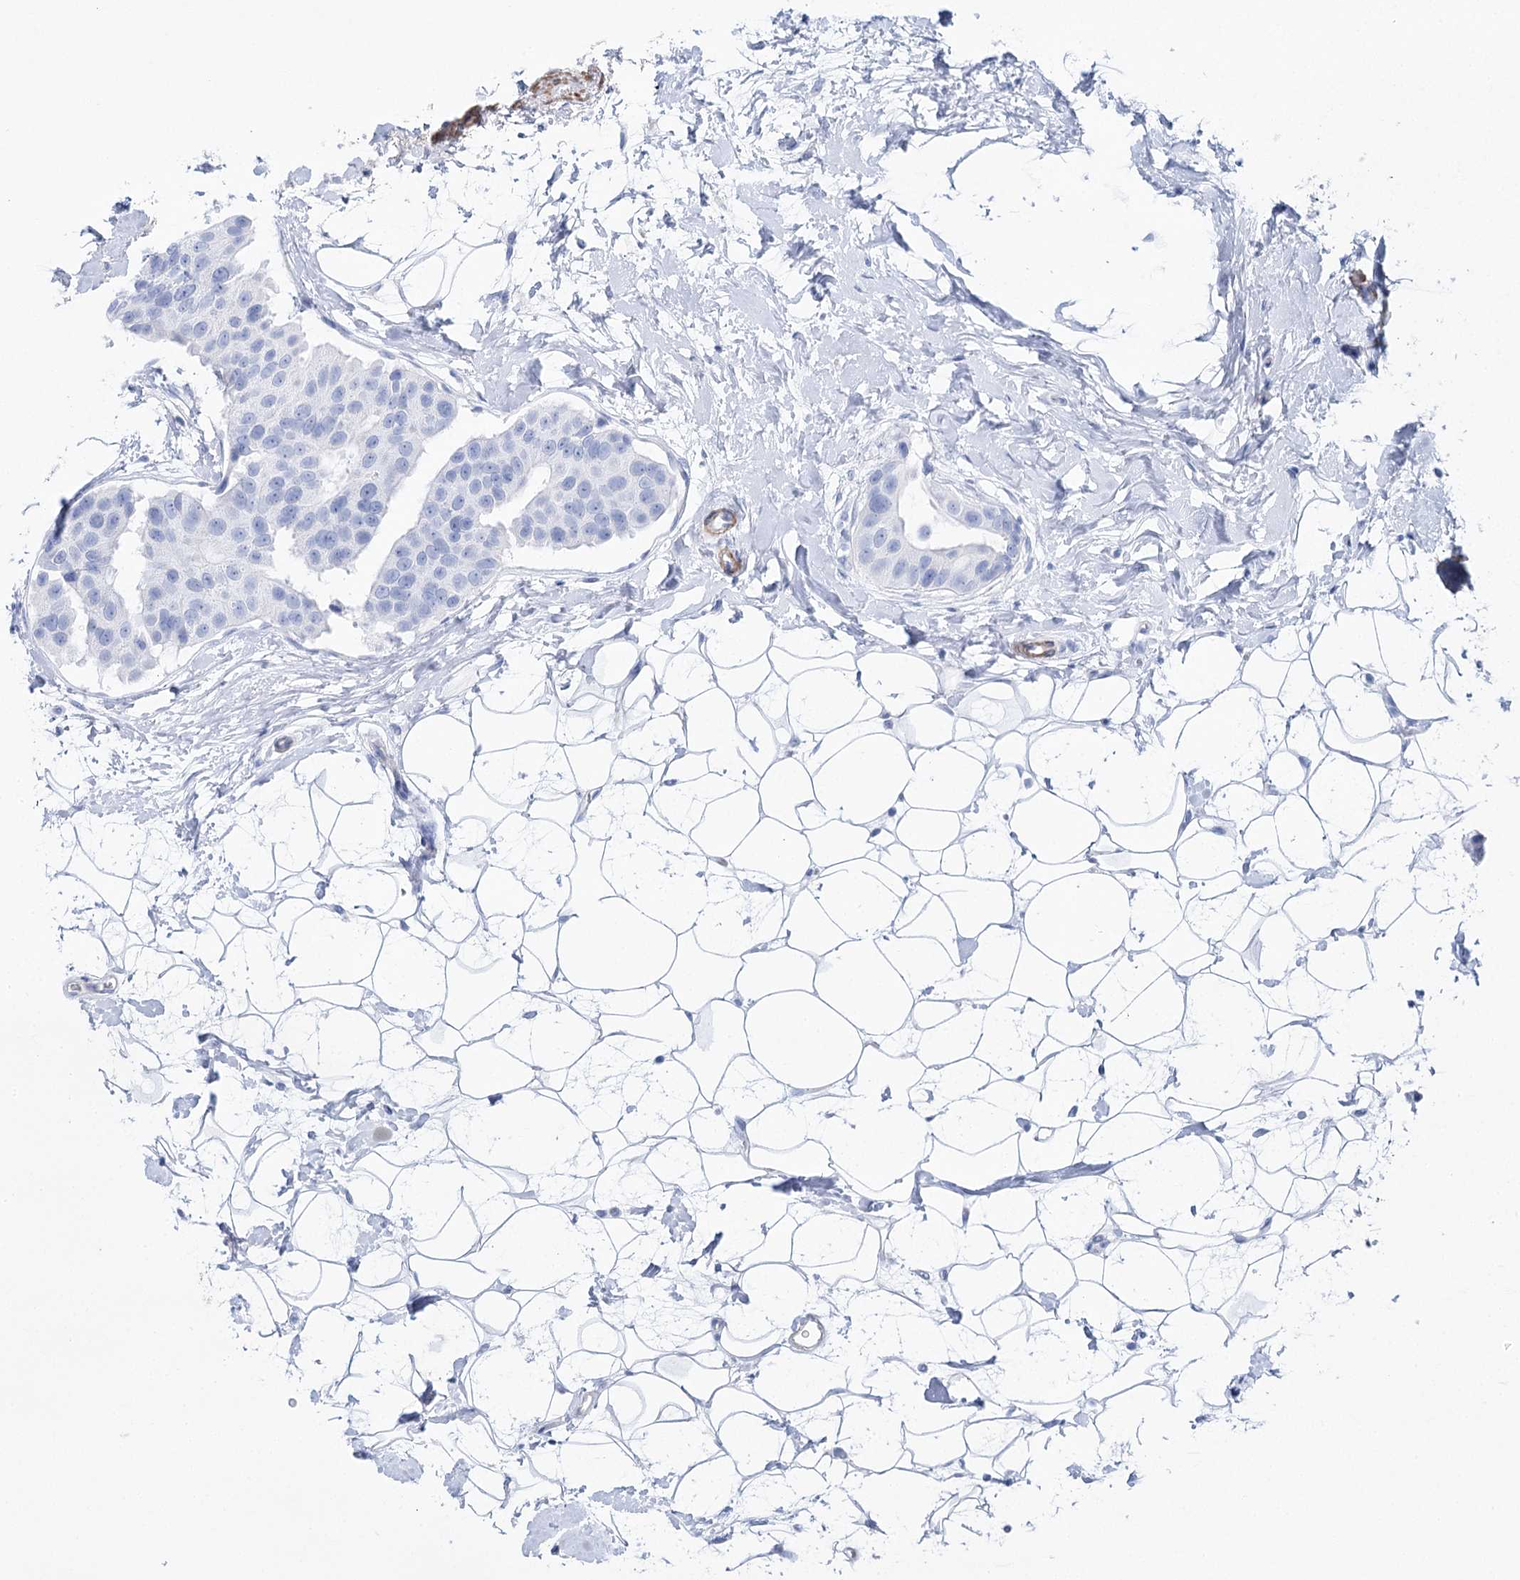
{"staining": {"intensity": "negative", "quantity": "none", "location": "none"}, "tissue": "breast cancer", "cell_type": "Tumor cells", "image_type": "cancer", "snomed": [{"axis": "morphology", "description": "Normal tissue, NOS"}, {"axis": "morphology", "description": "Duct carcinoma"}, {"axis": "topography", "description": "Breast"}], "caption": "An image of intraductal carcinoma (breast) stained for a protein shows no brown staining in tumor cells.", "gene": "CSN3", "patient": {"sex": "female", "age": 39}}